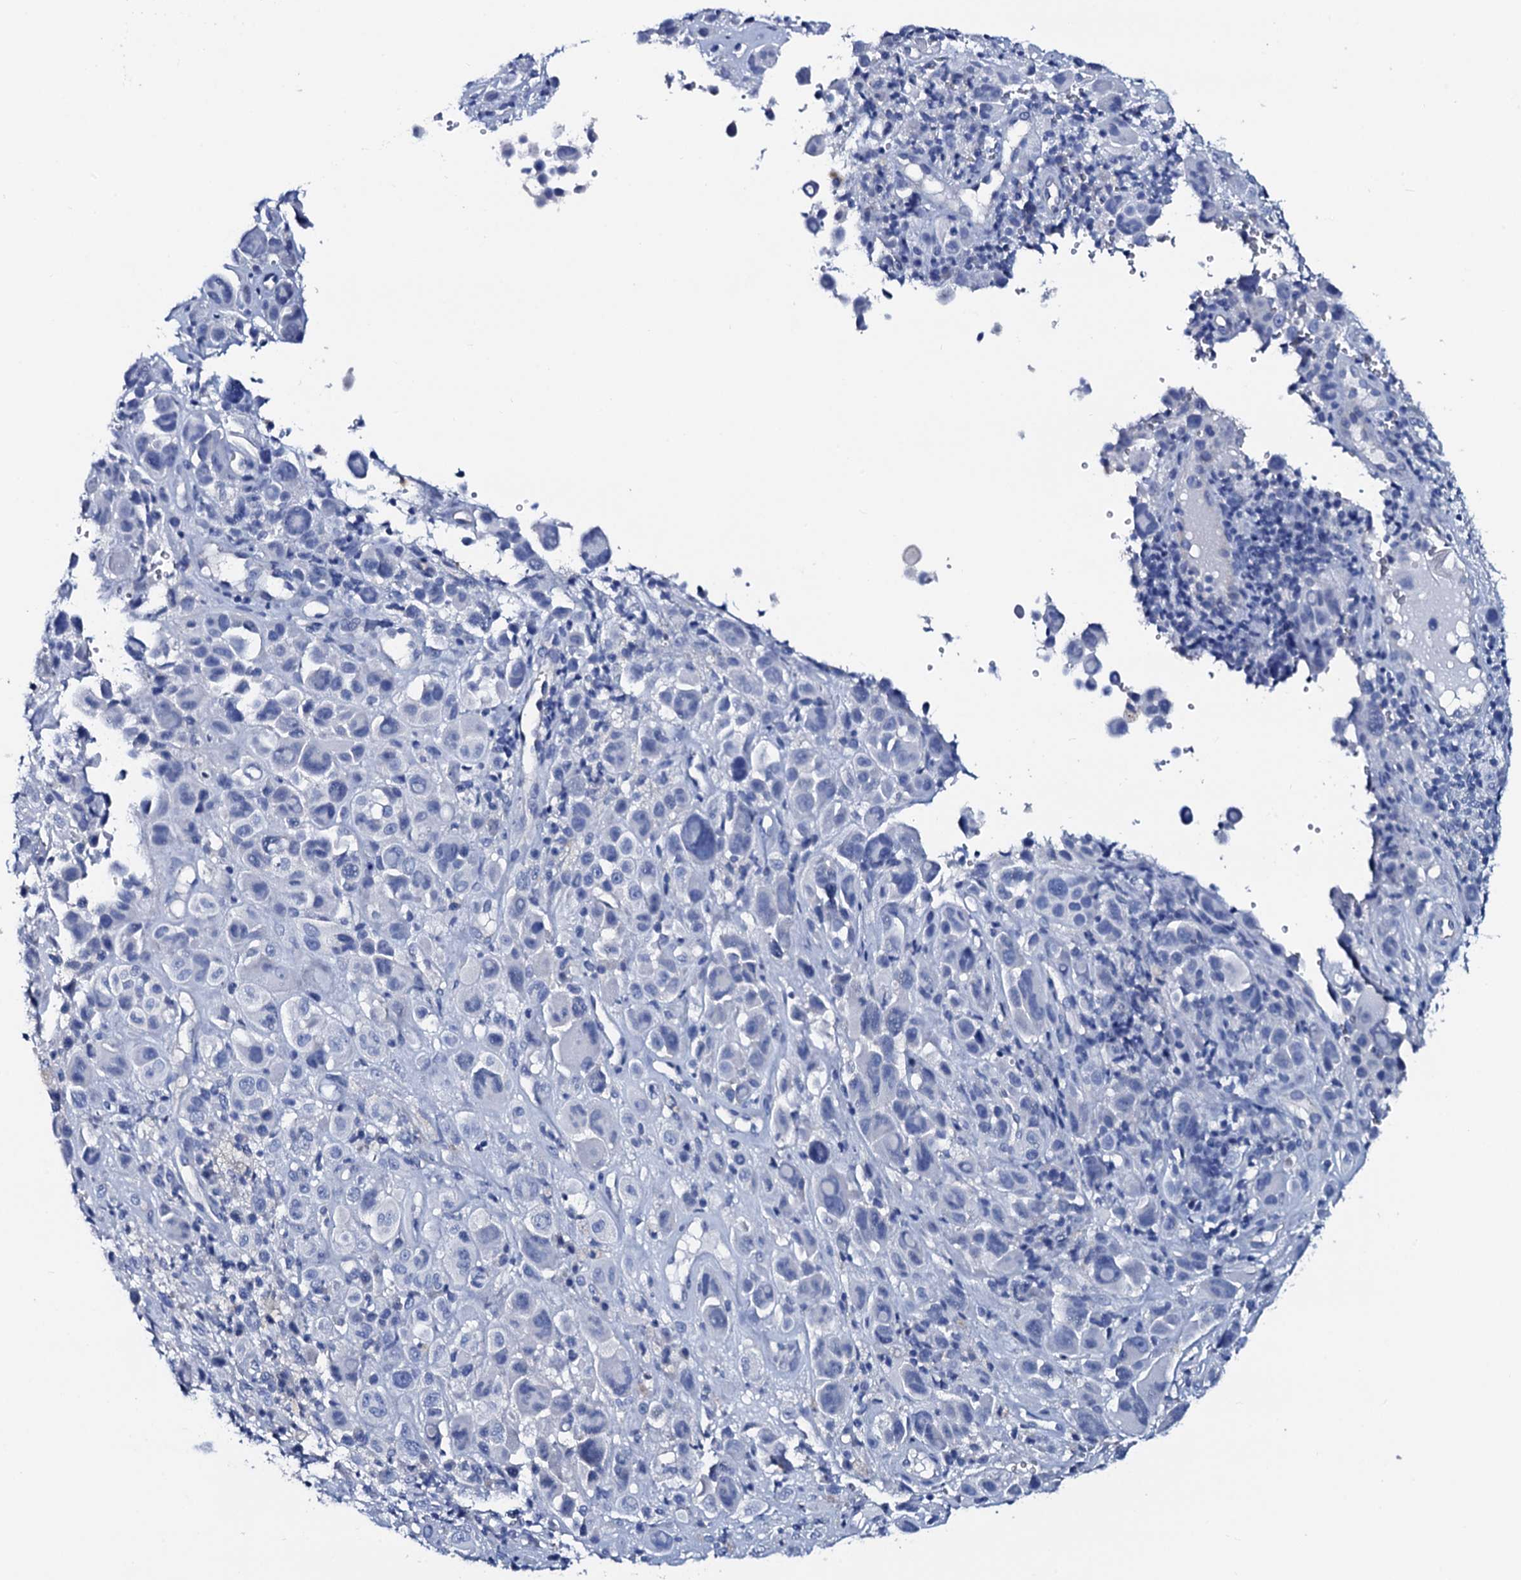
{"staining": {"intensity": "negative", "quantity": "none", "location": "none"}, "tissue": "melanoma", "cell_type": "Tumor cells", "image_type": "cancer", "snomed": [{"axis": "morphology", "description": "Malignant melanoma, NOS"}, {"axis": "topography", "description": "Skin of trunk"}], "caption": "Tumor cells show no significant expression in melanoma.", "gene": "GYS2", "patient": {"sex": "male", "age": 71}}